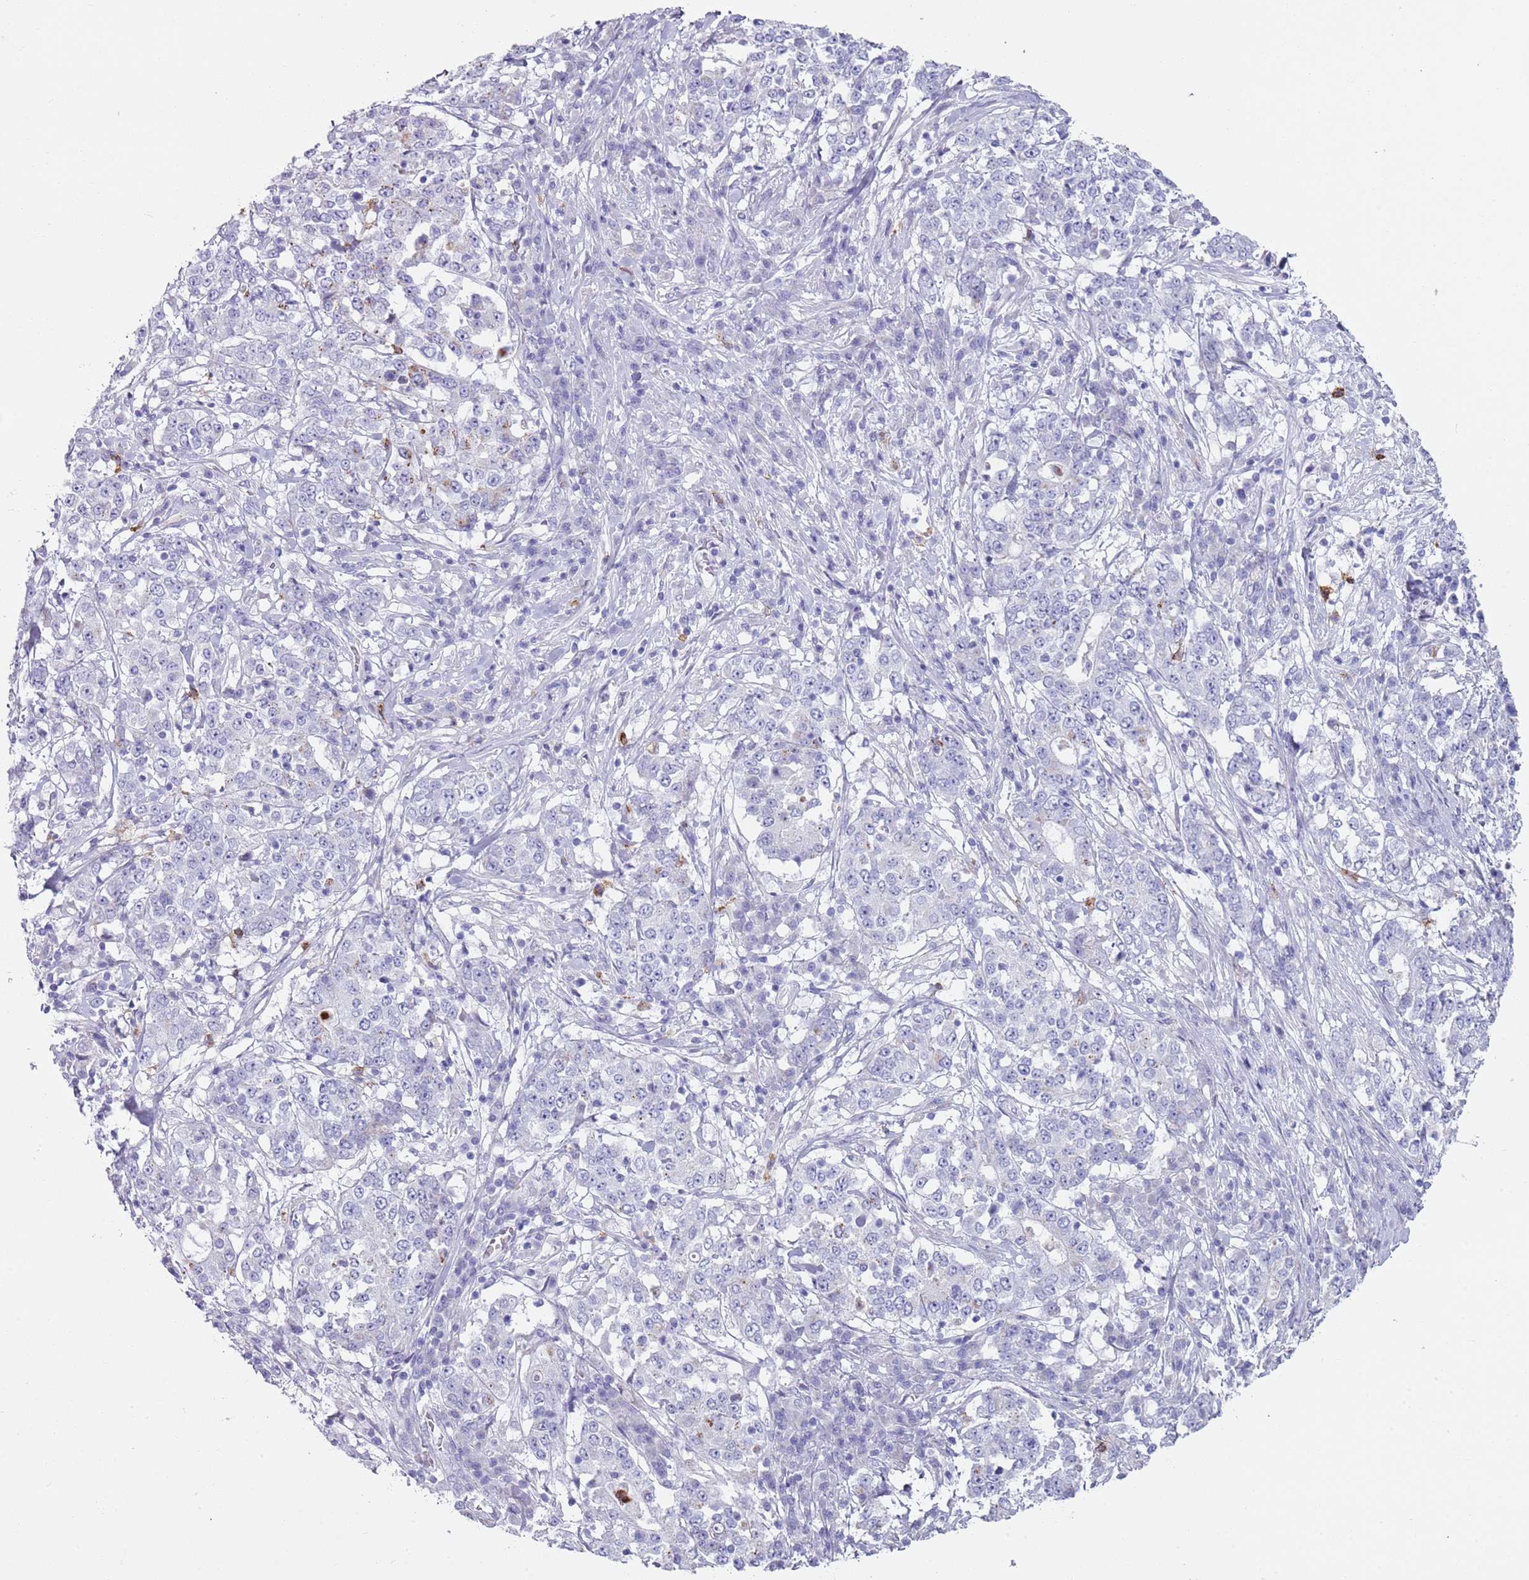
{"staining": {"intensity": "negative", "quantity": "none", "location": "none"}, "tissue": "stomach cancer", "cell_type": "Tumor cells", "image_type": "cancer", "snomed": [{"axis": "morphology", "description": "Adenocarcinoma, NOS"}, {"axis": "topography", "description": "Stomach"}], "caption": "This is a micrograph of immunohistochemistry (IHC) staining of stomach cancer (adenocarcinoma), which shows no staining in tumor cells.", "gene": "CD177", "patient": {"sex": "male", "age": 59}}